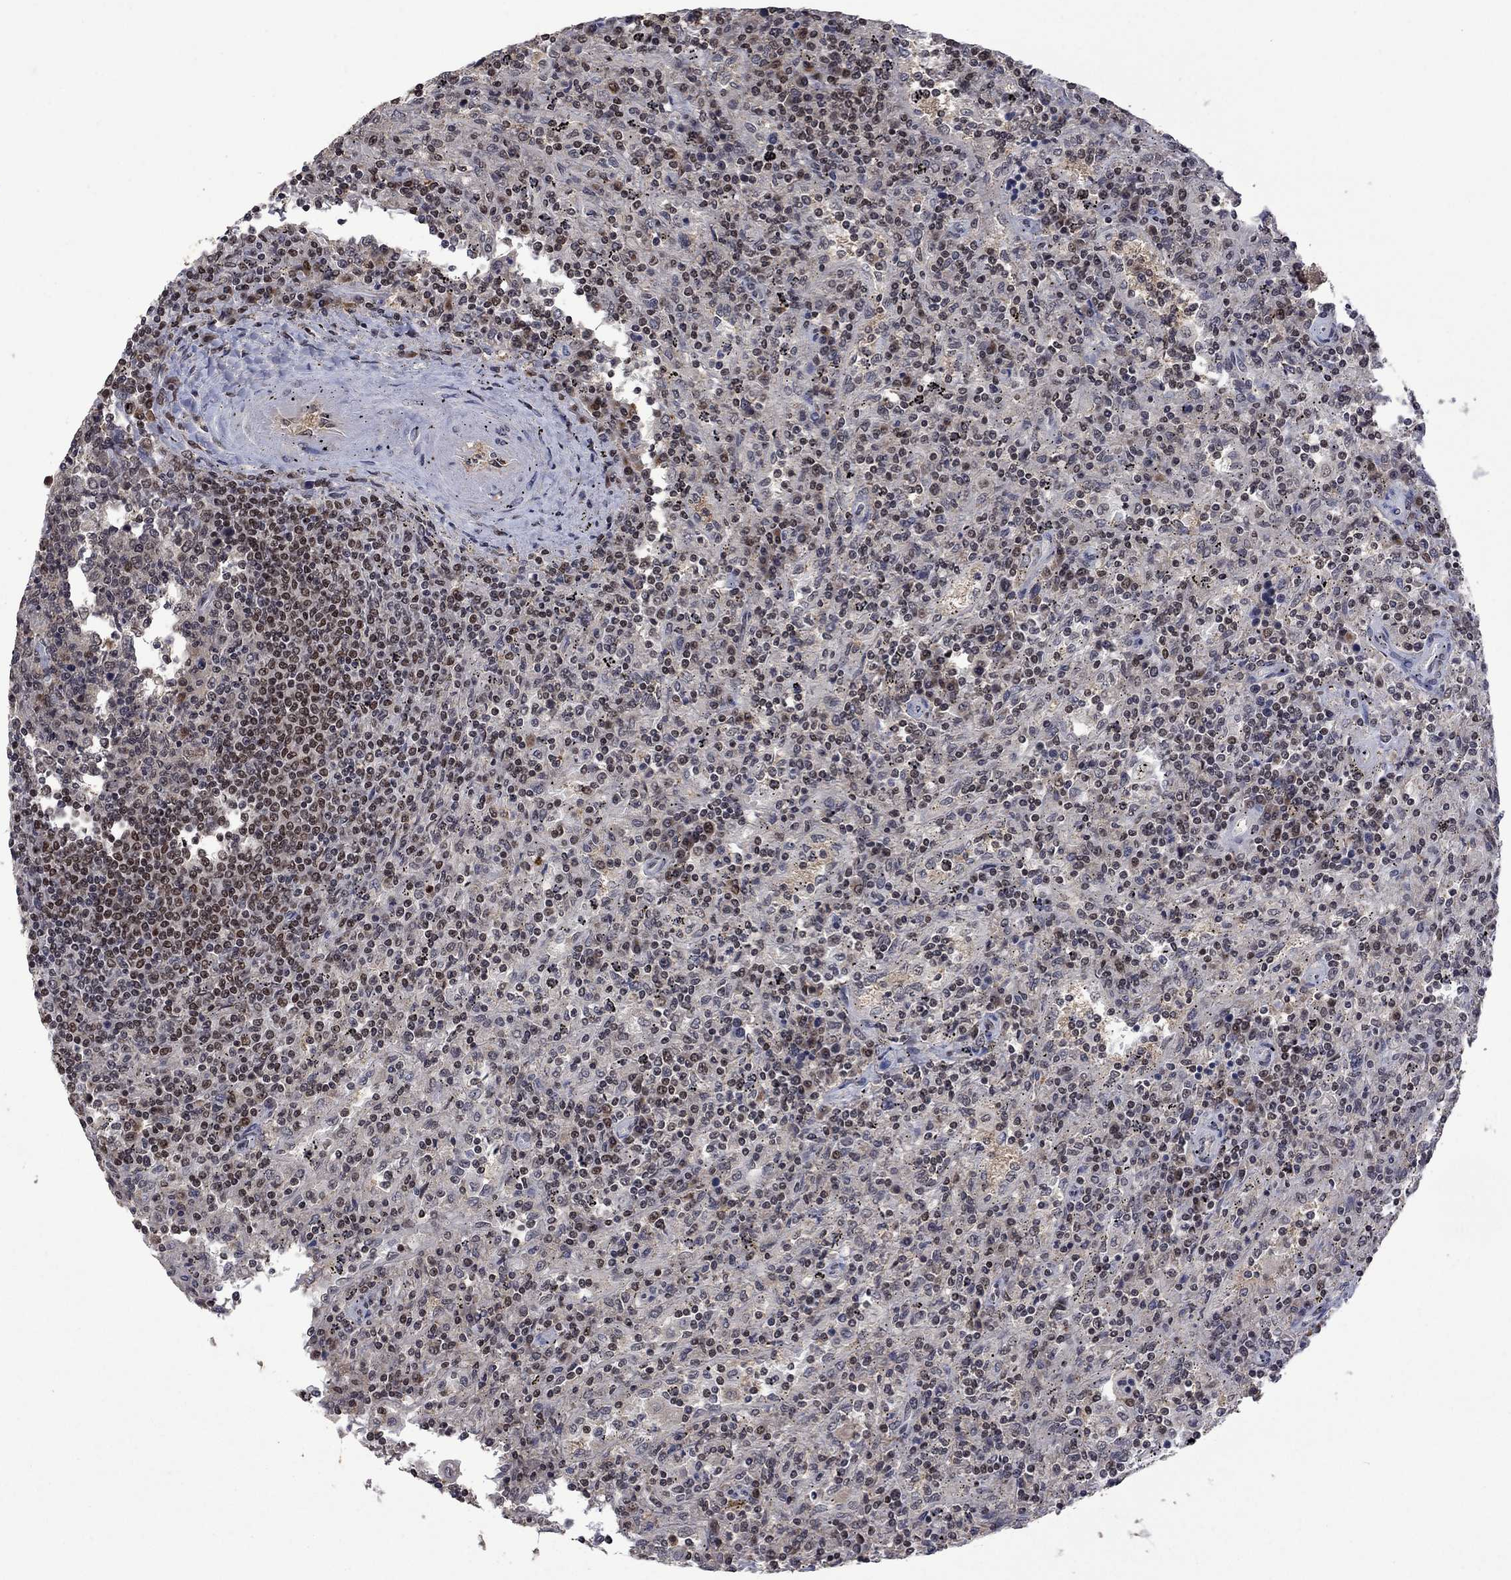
{"staining": {"intensity": "moderate", "quantity": "<25%", "location": "nuclear"}, "tissue": "lymphoma", "cell_type": "Tumor cells", "image_type": "cancer", "snomed": [{"axis": "morphology", "description": "Malignant lymphoma, non-Hodgkin's type, Low grade"}, {"axis": "topography", "description": "Spleen"}], "caption": "Moderate nuclear positivity for a protein is appreciated in approximately <25% of tumor cells of lymphoma using immunohistochemistry.", "gene": "FBL", "patient": {"sex": "male", "age": 62}}